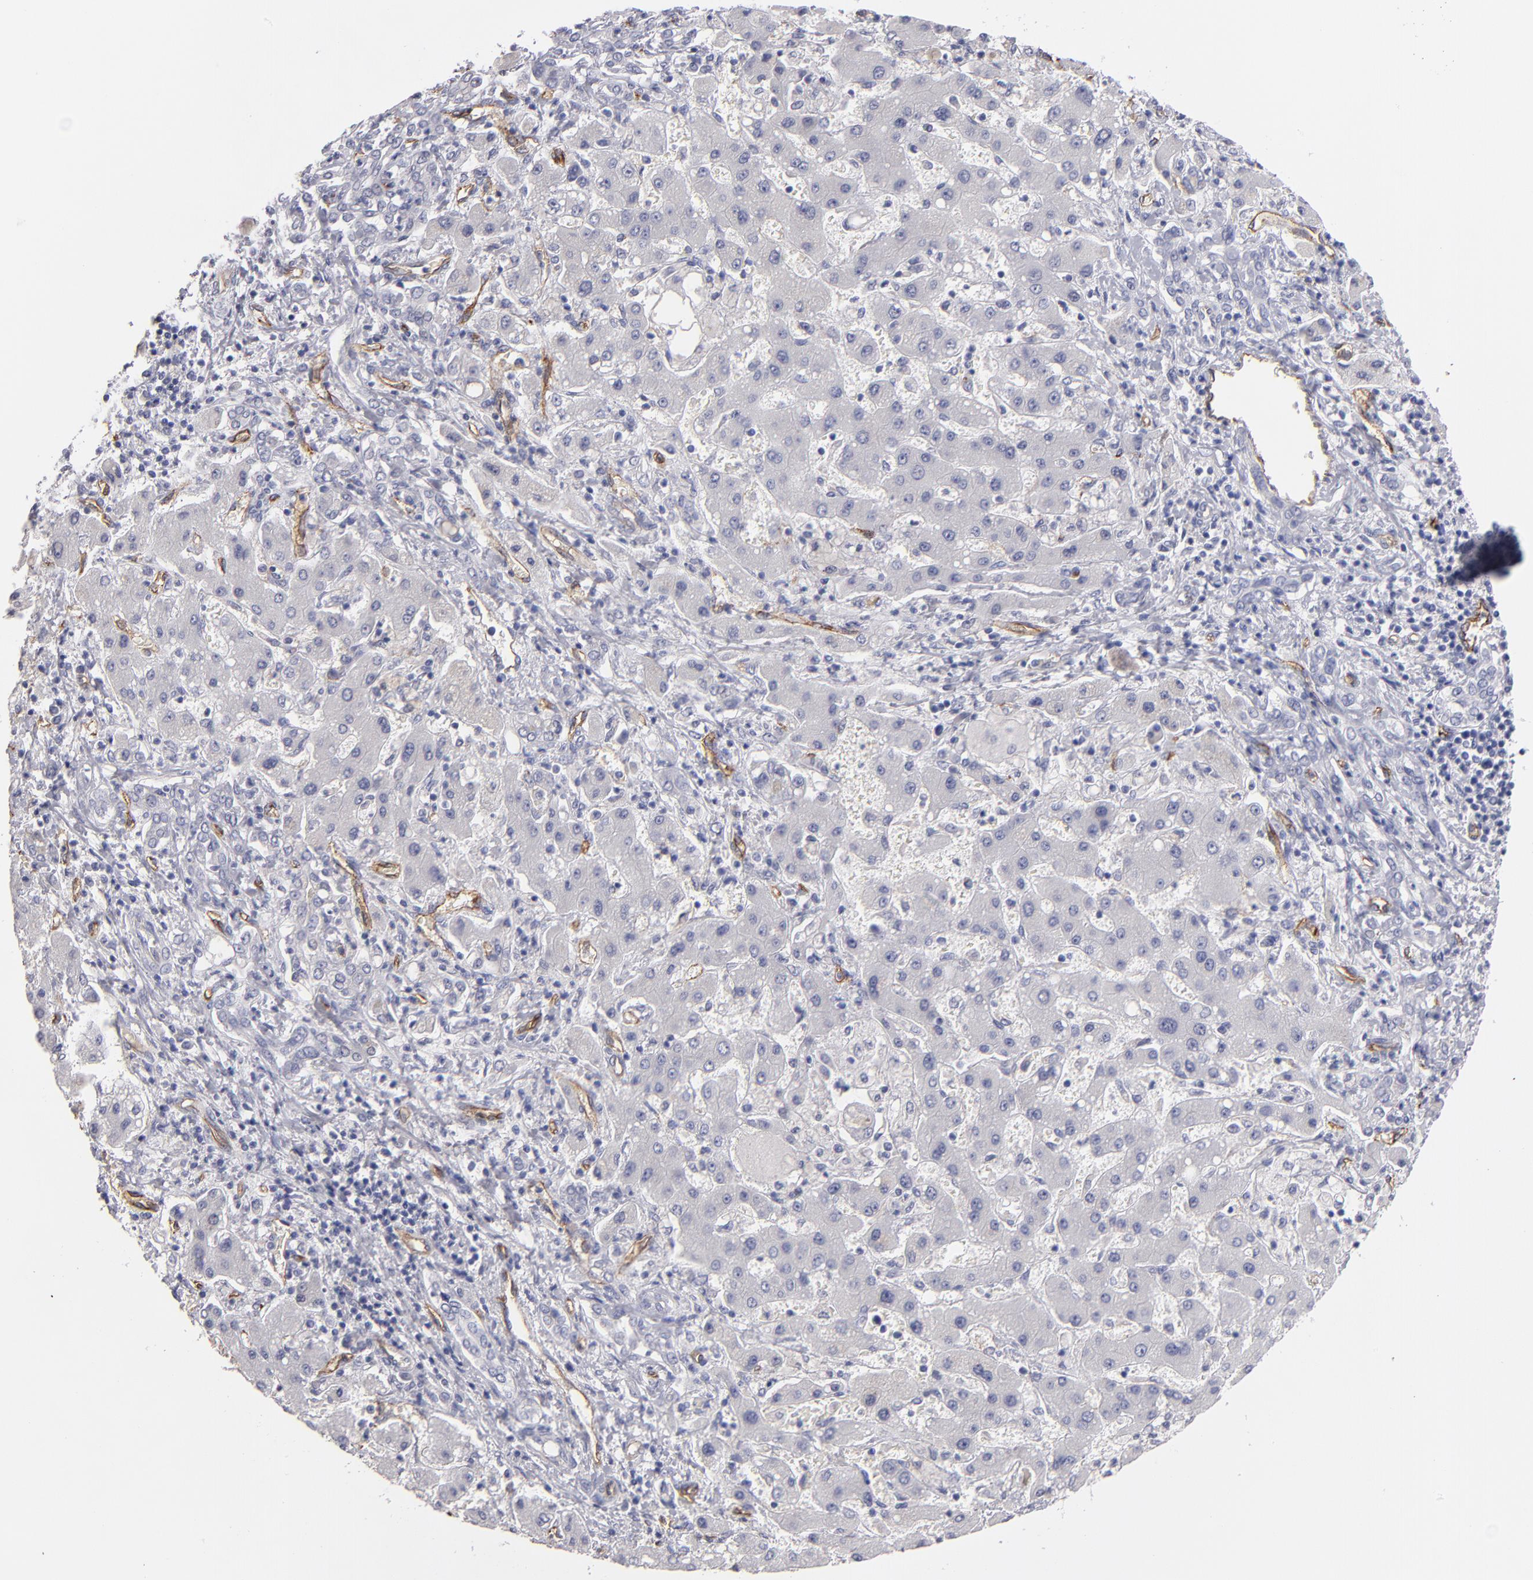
{"staining": {"intensity": "negative", "quantity": "none", "location": "none"}, "tissue": "liver cancer", "cell_type": "Tumor cells", "image_type": "cancer", "snomed": [{"axis": "morphology", "description": "Cholangiocarcinoma"}, {"axis": "topography", "description": "Liver"}], "caption": "This micrograph is of liver cancer (cholangiocarcinoma) stained with IHC to label a protein in brown with the nuclei are counter-stained blue. There is no positivity in tumor cells.", "gene": "PLVAP", "patient": {"sex": "male", "age": 50}}